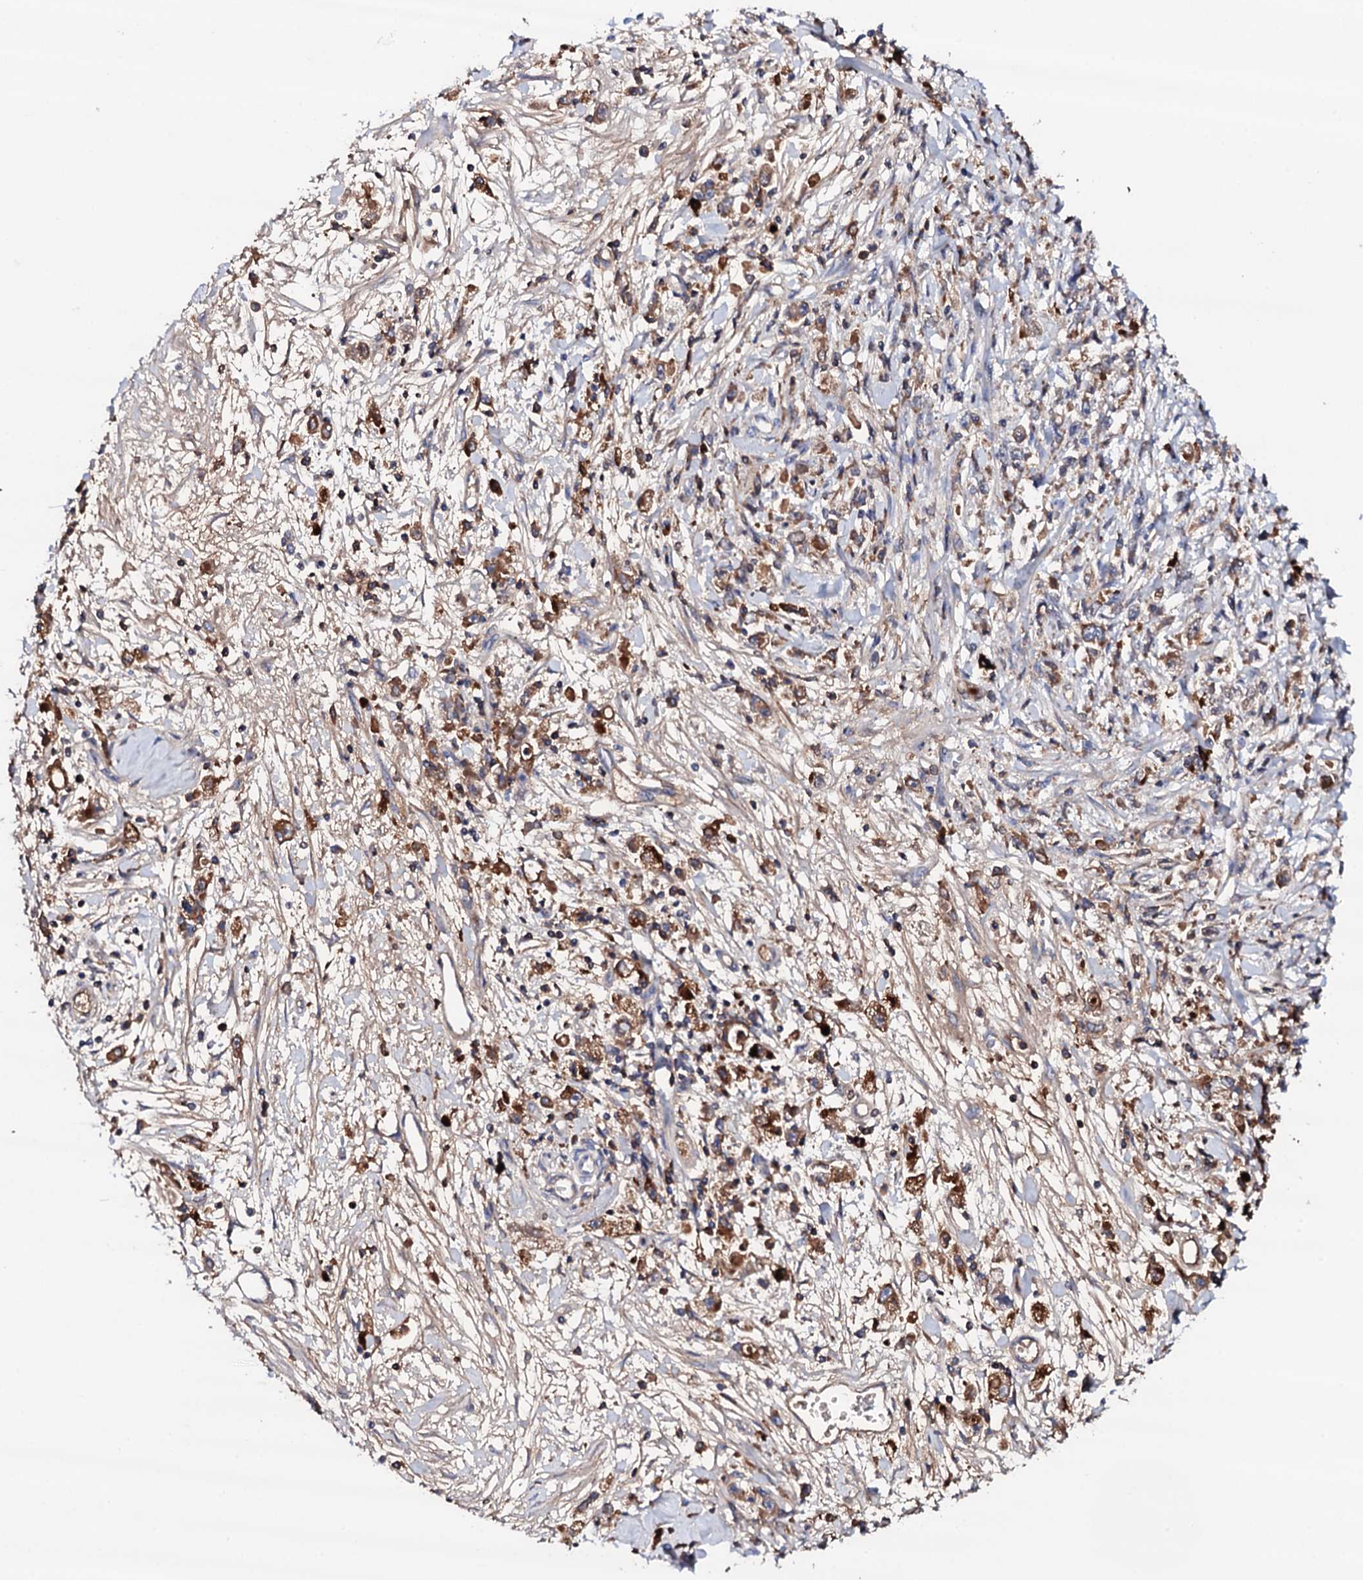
{"staining": {"intensity": "moderate", "quantity": ">75%", "location": "cytoplasmic/membranous"}, "tissue": "stomach cancer", "cell_type": "Tumor cells", "image_type": "cancer", "snomed": [{"axis": "morphology", "description": "Adenocarcinoma, NOS"}, {"axis": "topography", "description": "Stomach"}], "caption": "Adenocarcinoma (stomach) stained for a protein shows moderate cytoplasmic/membranous positivity in tumor cells. Using DAB (3,3'-diaminobenzidine) (brown) and hematoxylin (blue) stains, captured at high magnification using brightfield microscopy.", "gene": "TCAF2", "patient": {"sex": "female", "age": 59}}